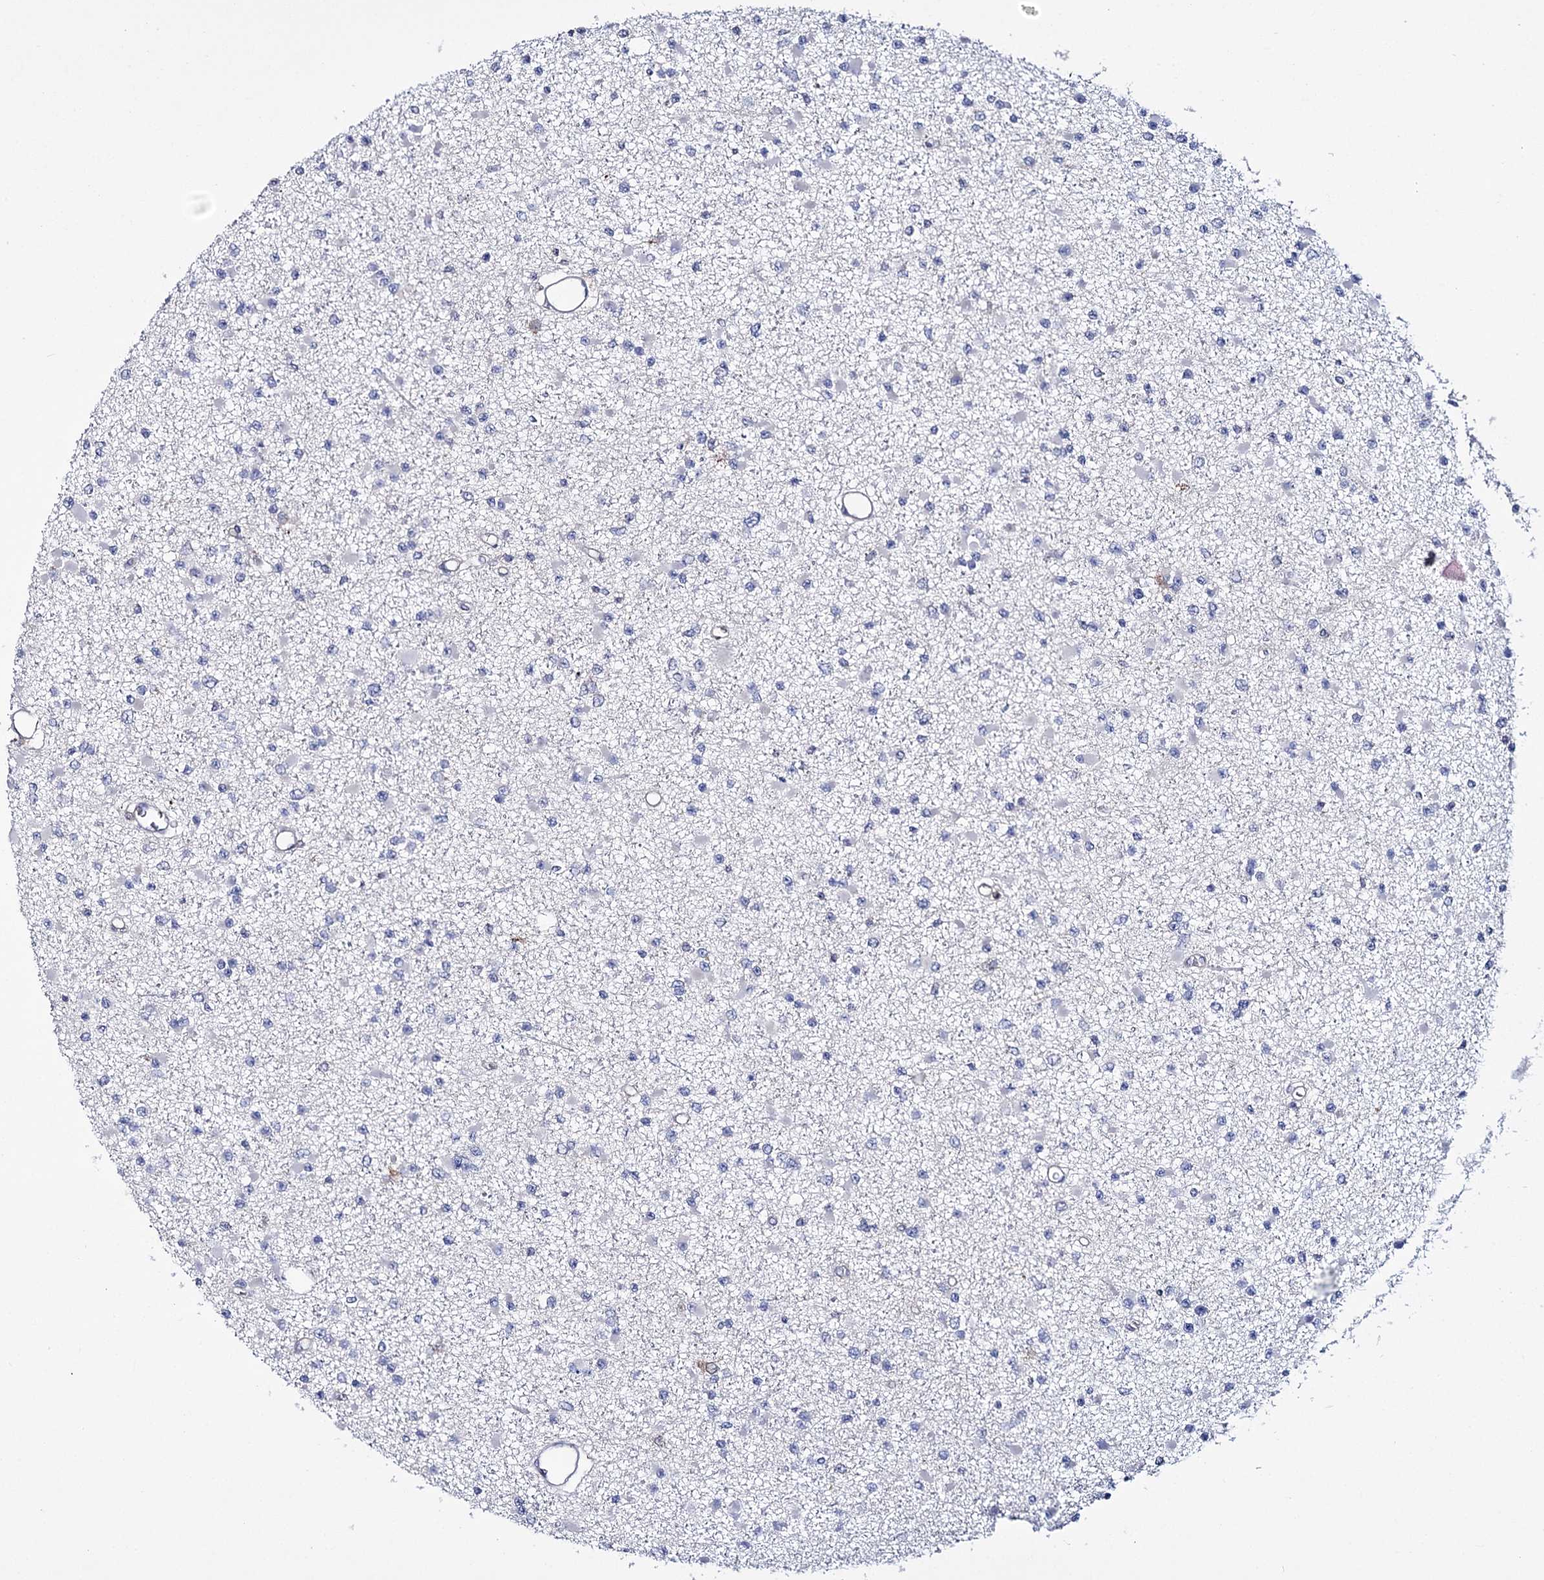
{"staining": {"intensity": "negative", "quantity": "none", "location": "none"}, "tissue": "glioma", "cell_type": "Tumor cells", "image_type": "cancer", "snomed": [{"axis": "morphology", "description": "Glioma, malignant, Low grade"}, {"axis": "topography", "description": "Brain"}], "caption": "An IHC histopathology image of low-grade glioma (malignant) is shown. There is no staining in tumor cells of low-grade glioma (malignant).", "gene": "PTER", "patient": {"sex": "female", "age": 22}}